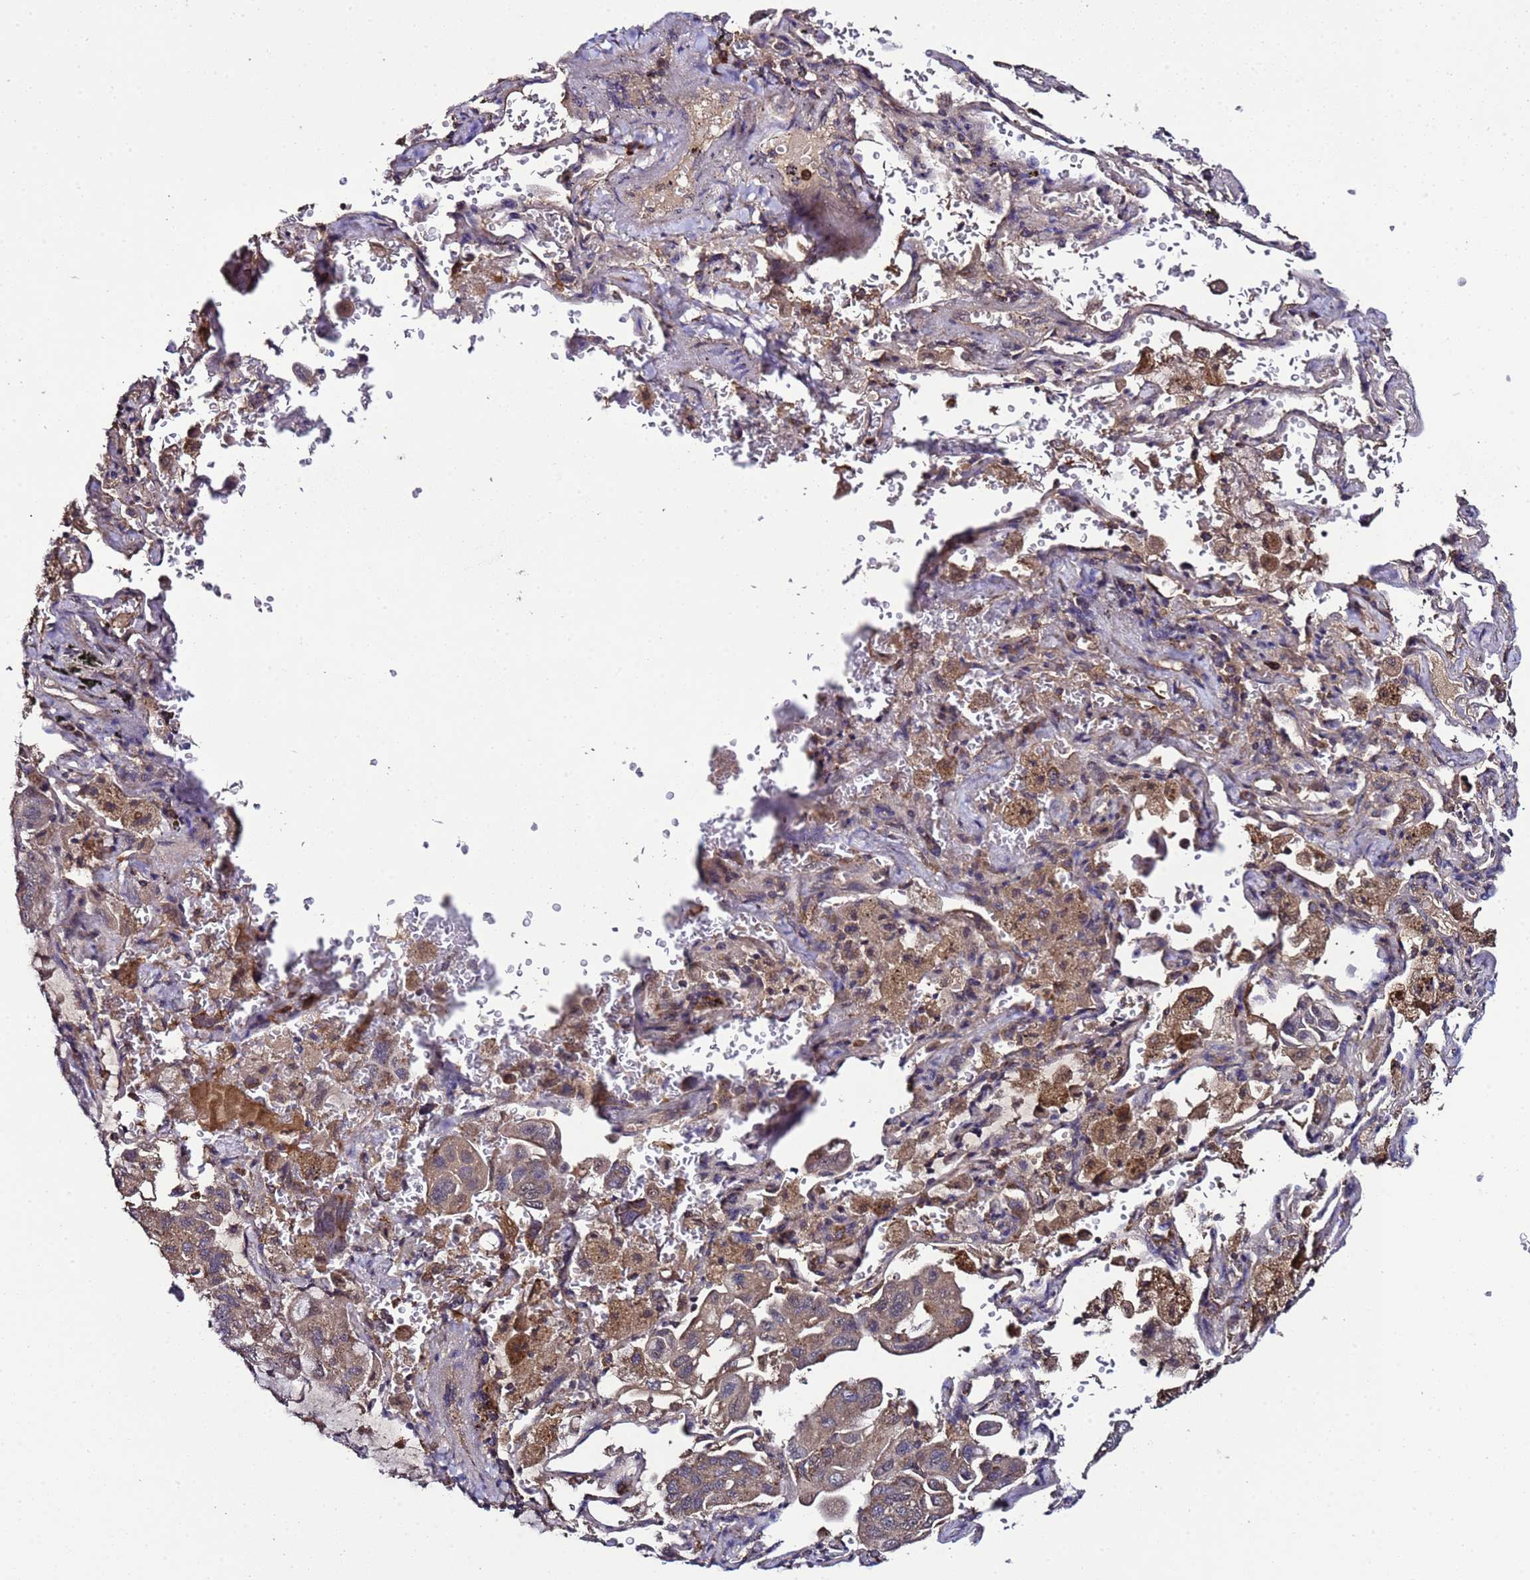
{"staining": {"intensity": "moderate", "quantity": ">75%", "location": "cytoplasmic/membranous"}, "tissue": "lung cancer", "cell_type": "Tumor cells", "image_type": "cancer", "snomed": [{"axis": "morphology", "description": "Adenocarcinoma, NOS"}, {"axis": "topography", "description": "Lung"}], "caption": "Moderate cytoplasmic/membranous expression for a protein is appreciated in approximately >75% of tumor cells of adenocarcinoma (lung) using immunohistochemistry.", "gene": "HSPBAP1", "patient": {"sex": "male", "age": 64}}